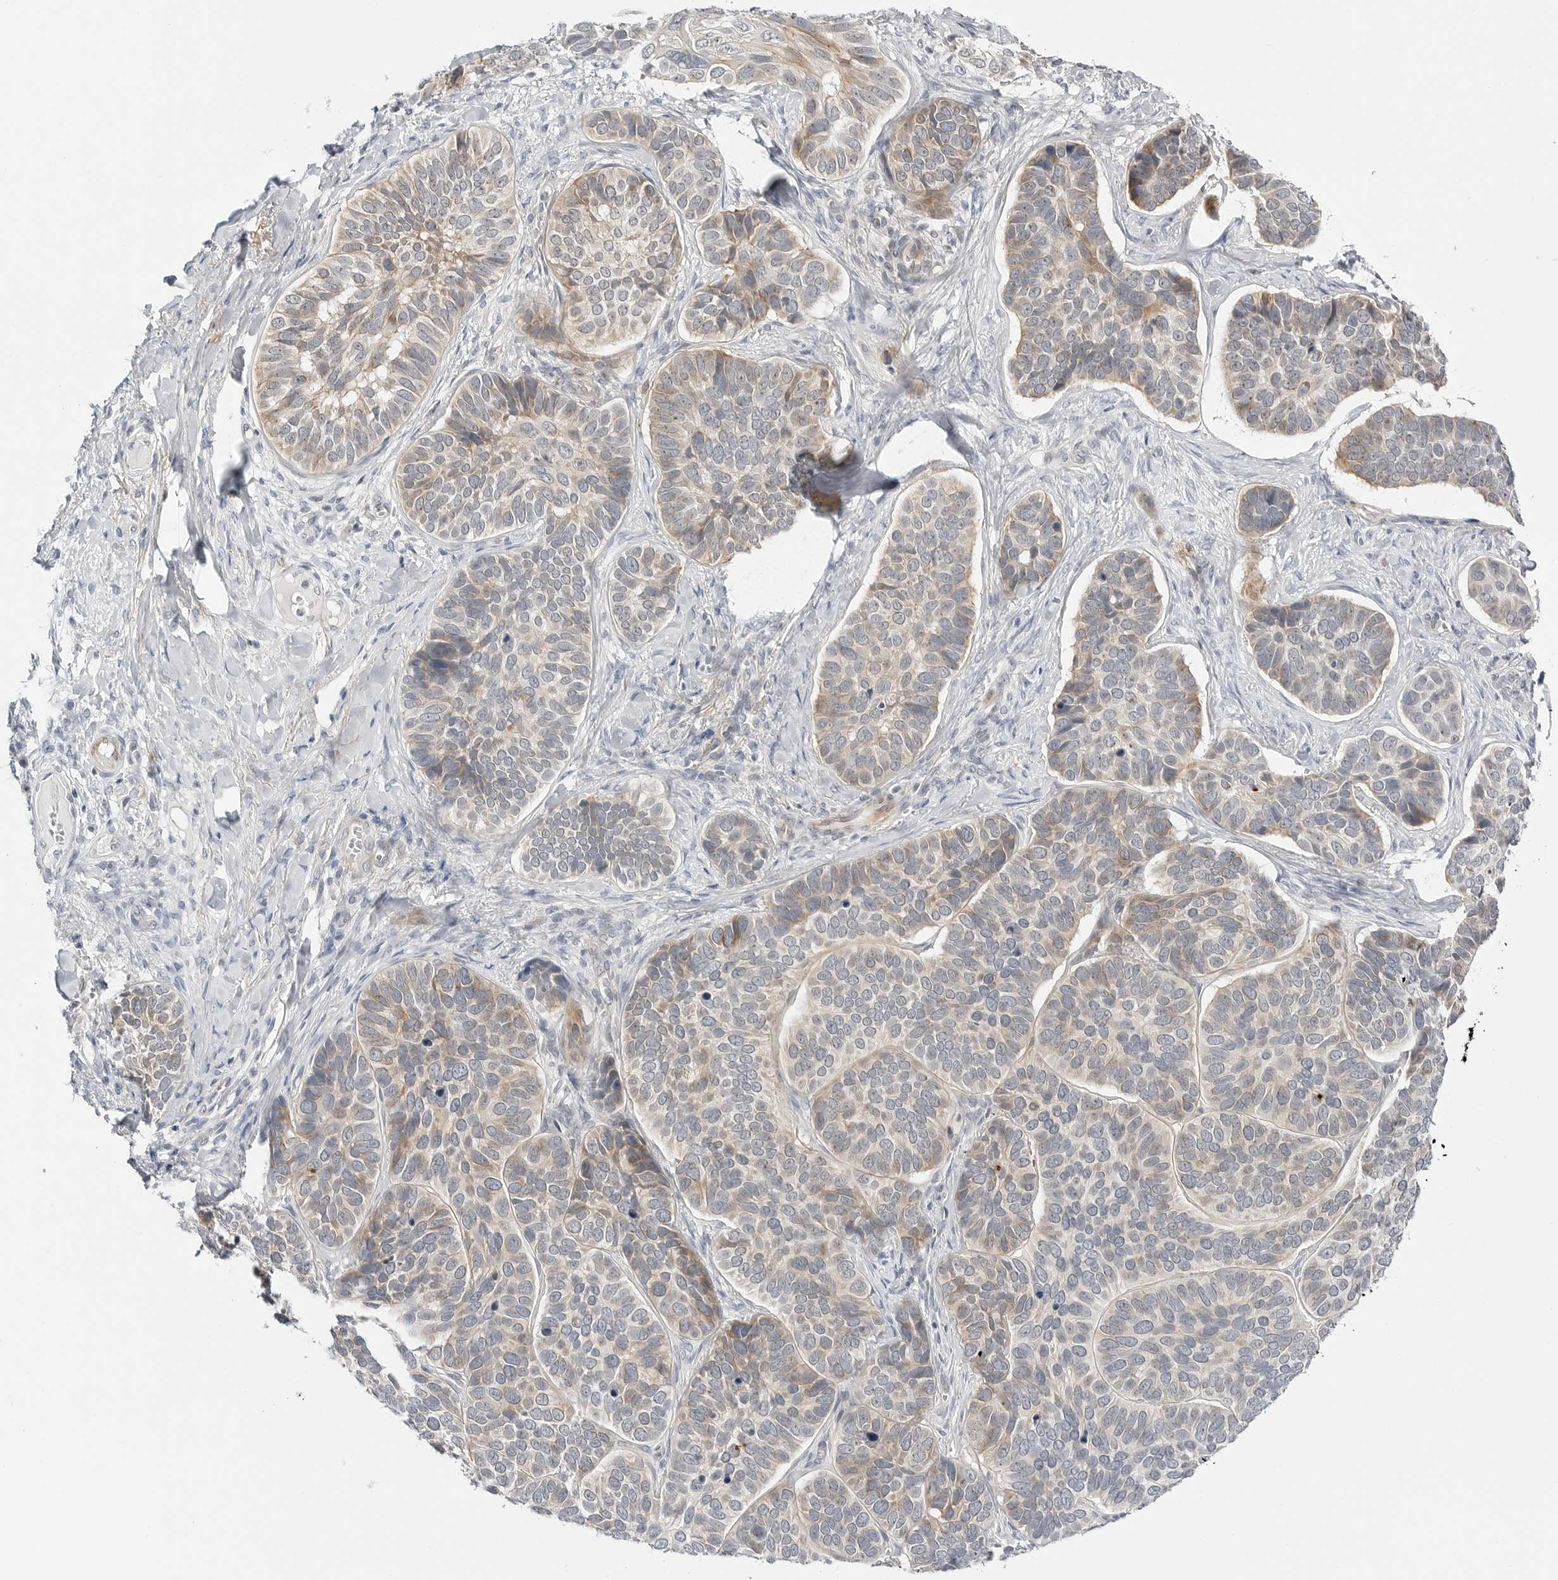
{"staining": {"intensity": "weak", "quantity": "25%-75%", "location": "cytoplasmic/membranous"}, "tissue": "skin cancer", "cell_type": "Tumor cells", "image_type": "cancer", "snomed": [{"axis": "morphology", "description": "Basal cell carcinoma"}, {"axis": "topography", "description": "Skin"}], "caption": "Protein staining demonstrates weak cytoplasmic/membranous positivity in approximately 25%-75% of tumor cells in skin cancer (basal cell carcinoma).", "gene": "MAP2K5", "patient": {"sex": "male", "age": 62}}